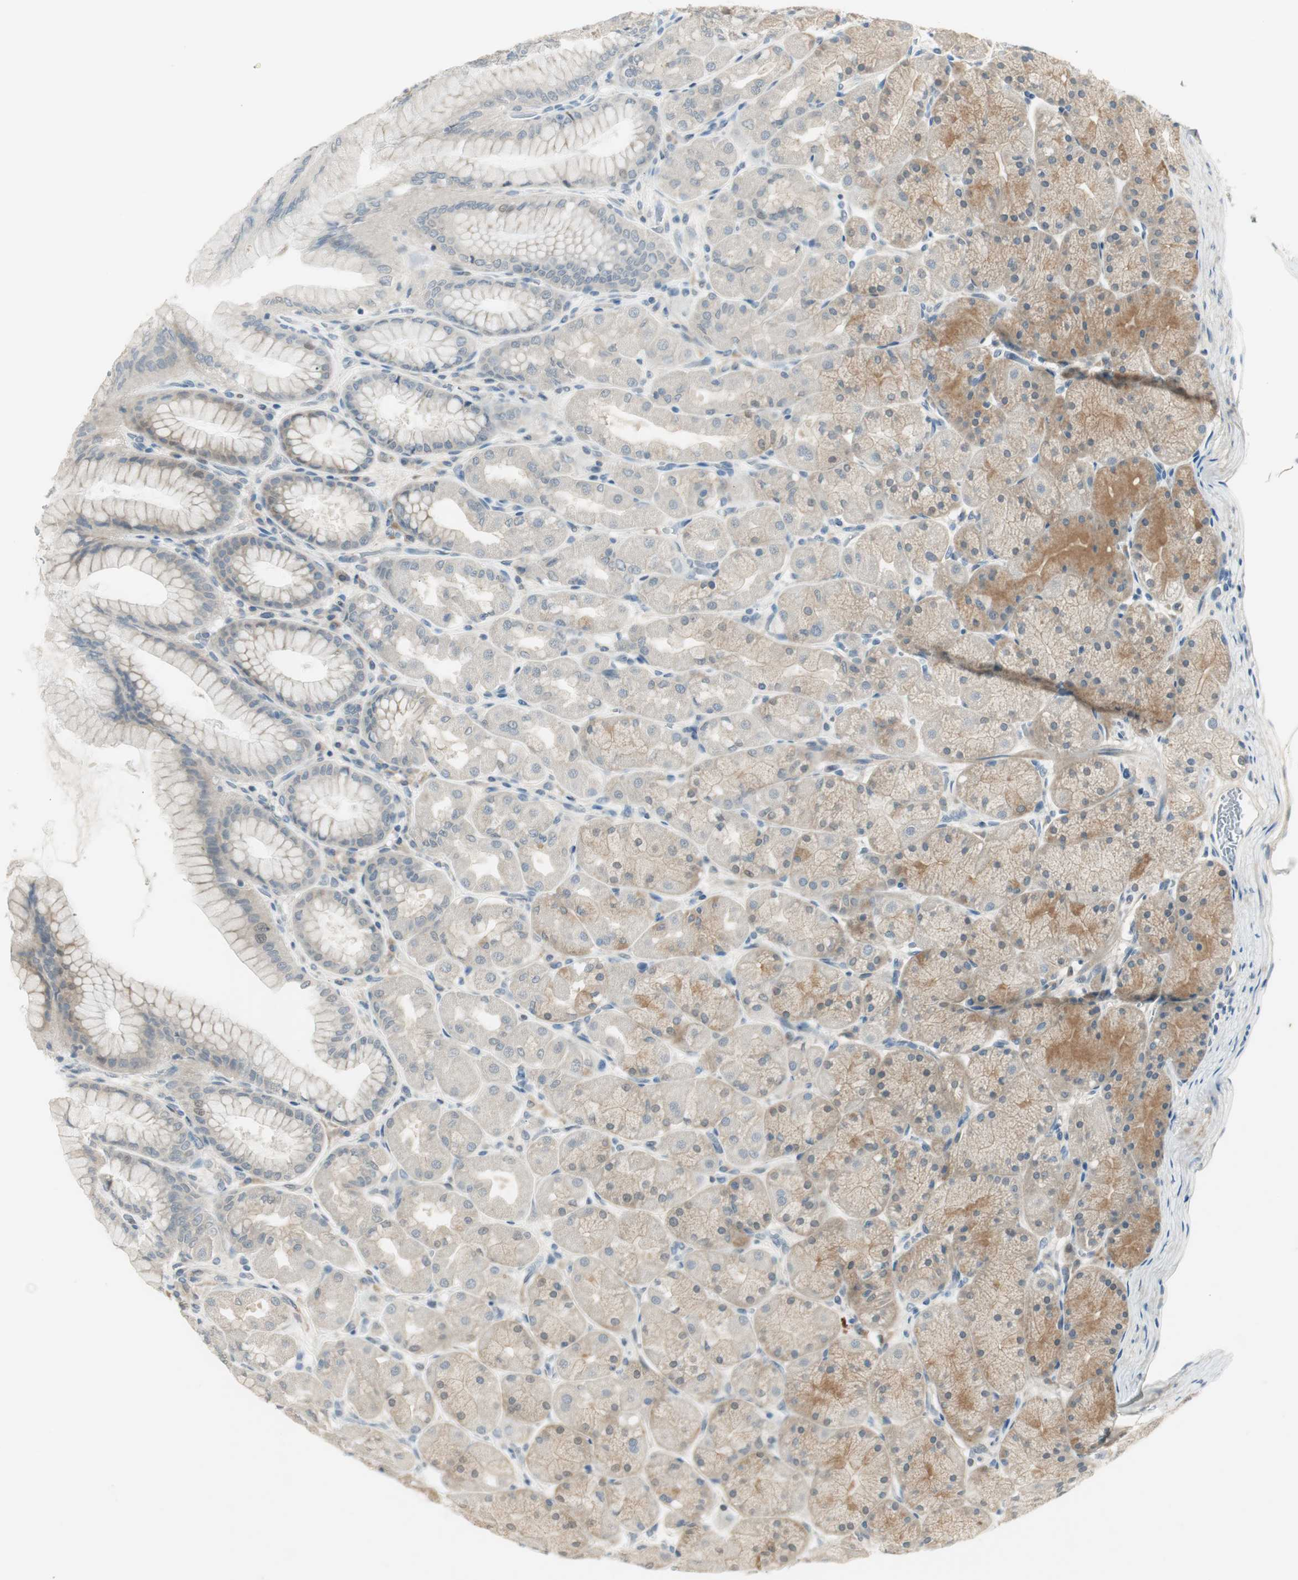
{"staining": {"intensity": "moderate", "quantity": "<25%", "location": "cytoplasmic/membranous"}, "tissue": "stomach", "cell_type": "Glandular cells", "image_type": "normal", "snomed": [{"axis": "morphology", "description": "Normal tissue, NOS"}, {"axis": "topography", "description": "Stomach, upper"}], "caption": "Glandular cells exhibit low levels of moderate cytoplasmic/membranous staining in approximately <25% of cells in normal human stomach.", "gene": "PCDHB15", "patient": {"sex": "female", "age": 56}}